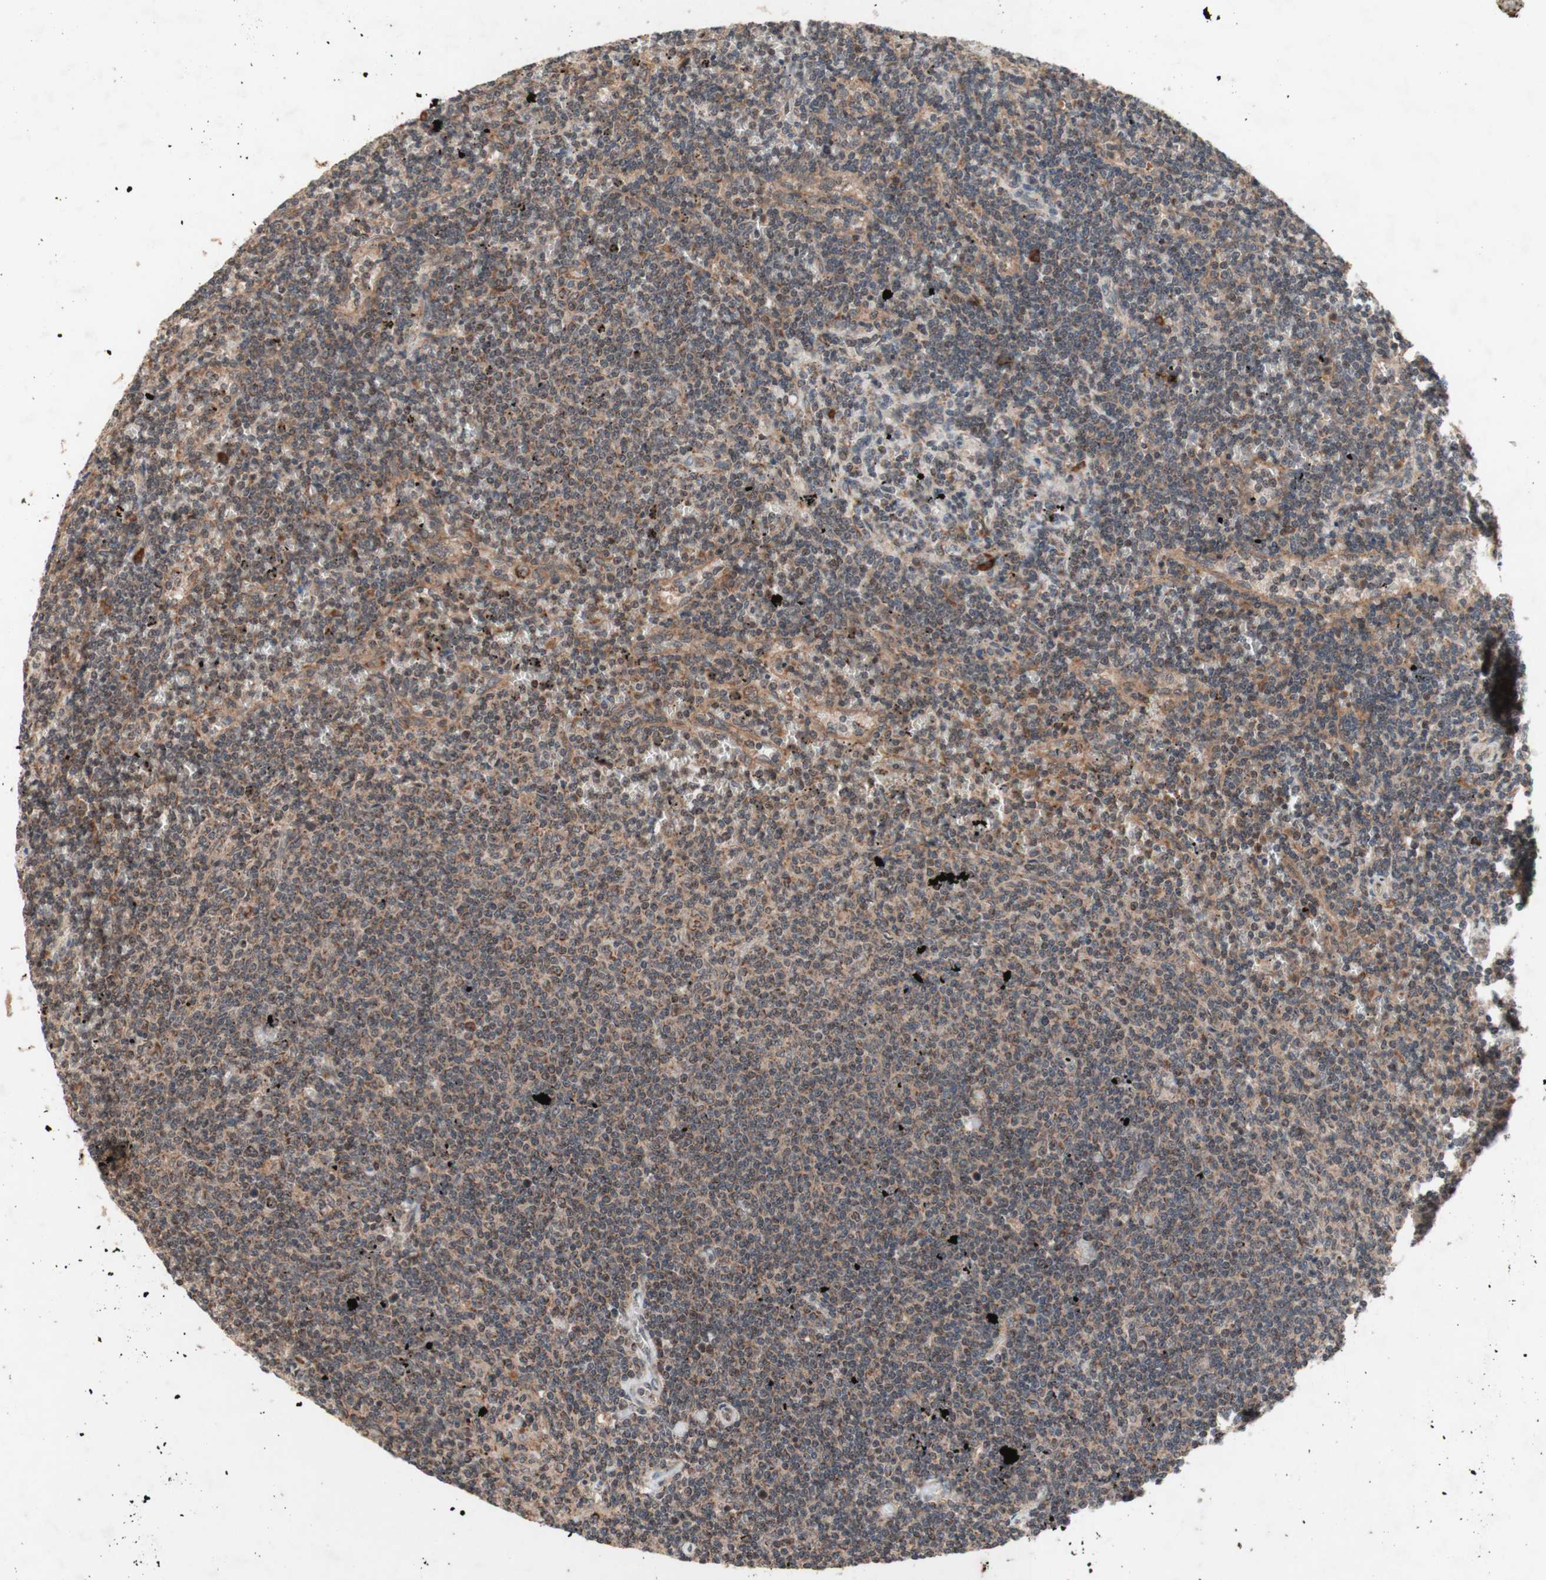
{"staining": {"intensity": "moderate", "quantity": ">75%", "location": "cytoplasmic/membranous"}, "tissue": "lymphoma", "cell_type": "Tumor cells", "image_type": "cancer", "snomed": [{"axis": "morphology", "description": "Malignant lymphoma, non-Hodgkin's type, Low grade"}, {"axis": "topography", "description": "Spleen"}], "caption": "Tumor cells exhibit moderate cytoplasmic/membranous expression in about >75% of cells in low-grade malignant lymphoma, non-Hodgkin's type.", "gene": "DDOST", "patient": {"sex": "female", "age": 50}}